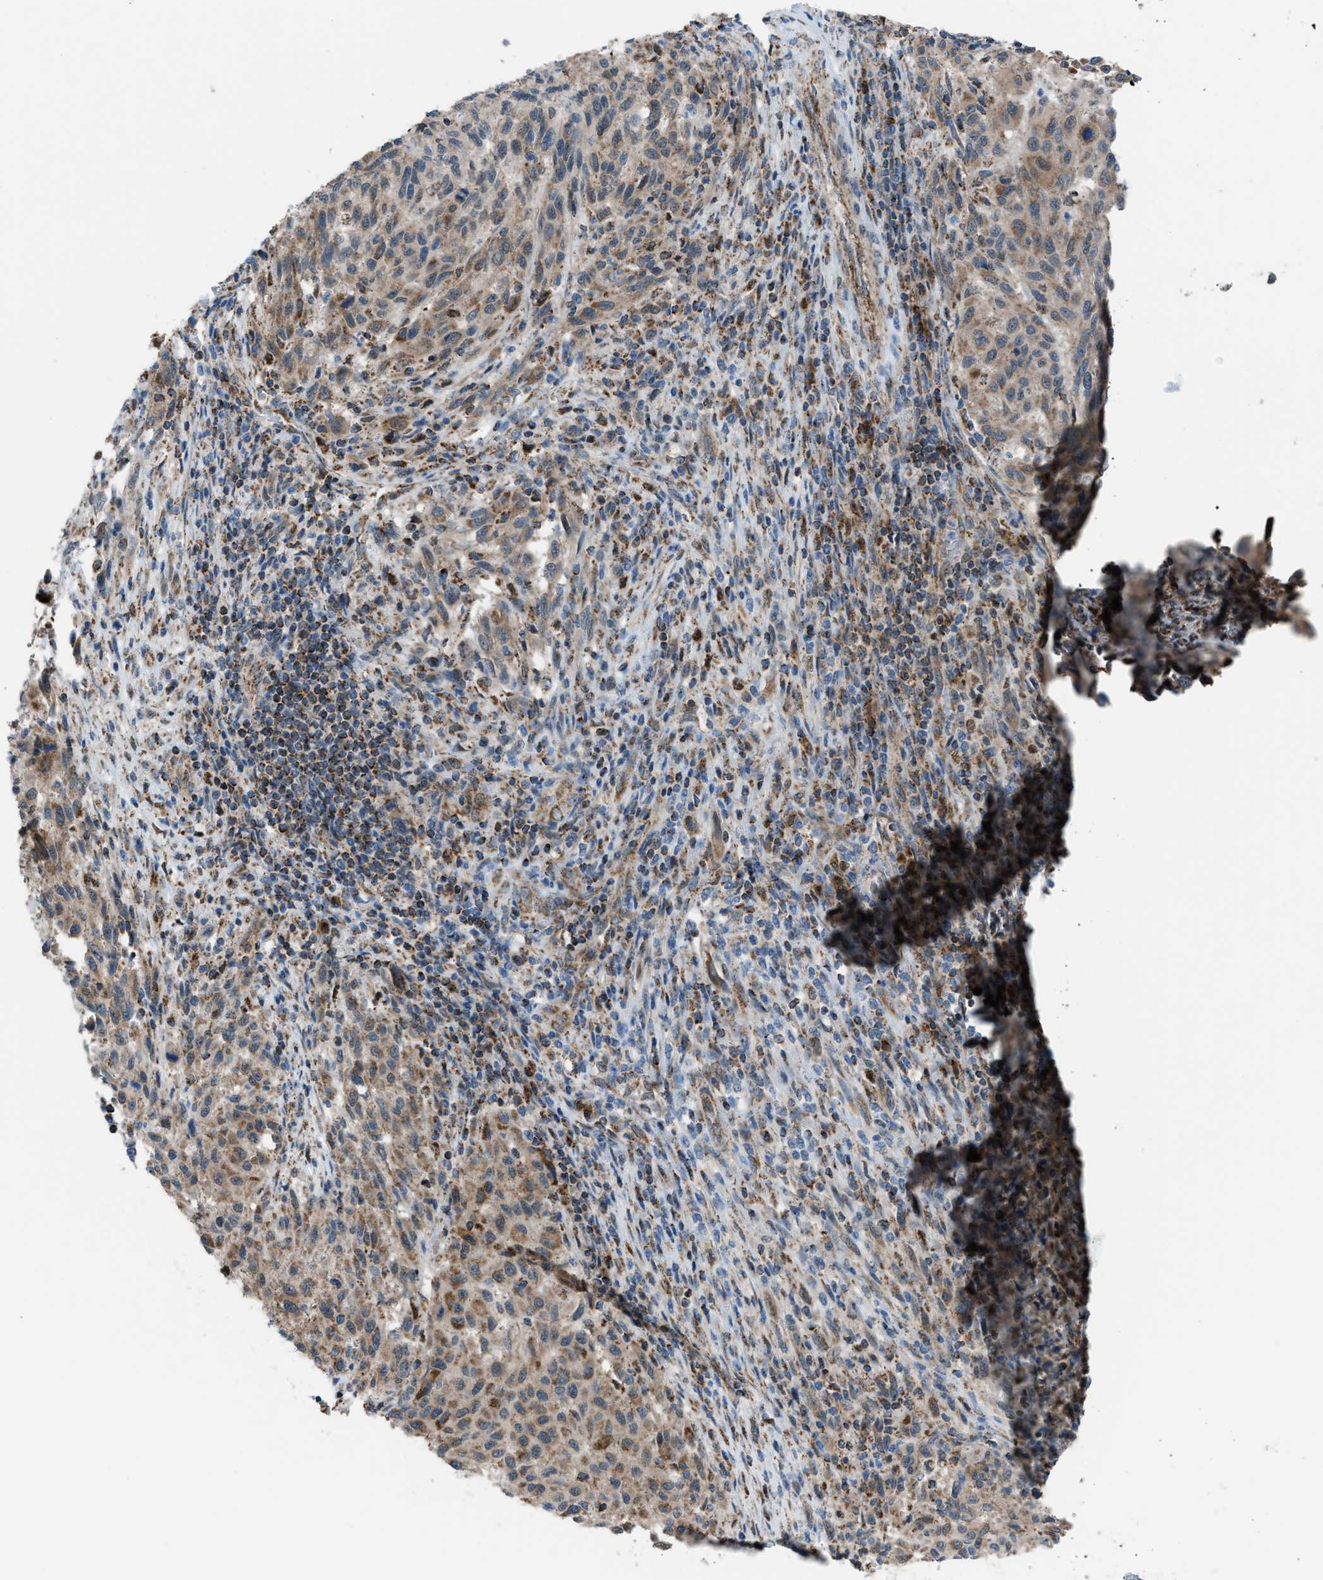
{"staining": {"intensity": "moderate", "quantity": ">75%", "location": "cytoplasmic/membranous"}, "tissue": "melanoma", "cell_type": "Tumor cells", "image_type": "cancer", "snomed": [{"axis": "morphology", "description": "Malignant melanoma, Metastatic site"}, {"axis": "topography", "description": "Lymph node"}], "caption": "High-magnification brightfield microscopy of malignant melanoma (metastatic site) stained with DAB (3,3'-diaminobenzidine) (brown) and counterstained with hematoxylin (blue). tumor cells exhibit moderate cytoplasmic/membranous staining is present in approximately>75% of cells. Immunohistochemistry (ihc) stains the protein of interest in brown and the nuclei are stained blue.", "gene": "SRM", "patient": {"sex": "male", "age": 61}}